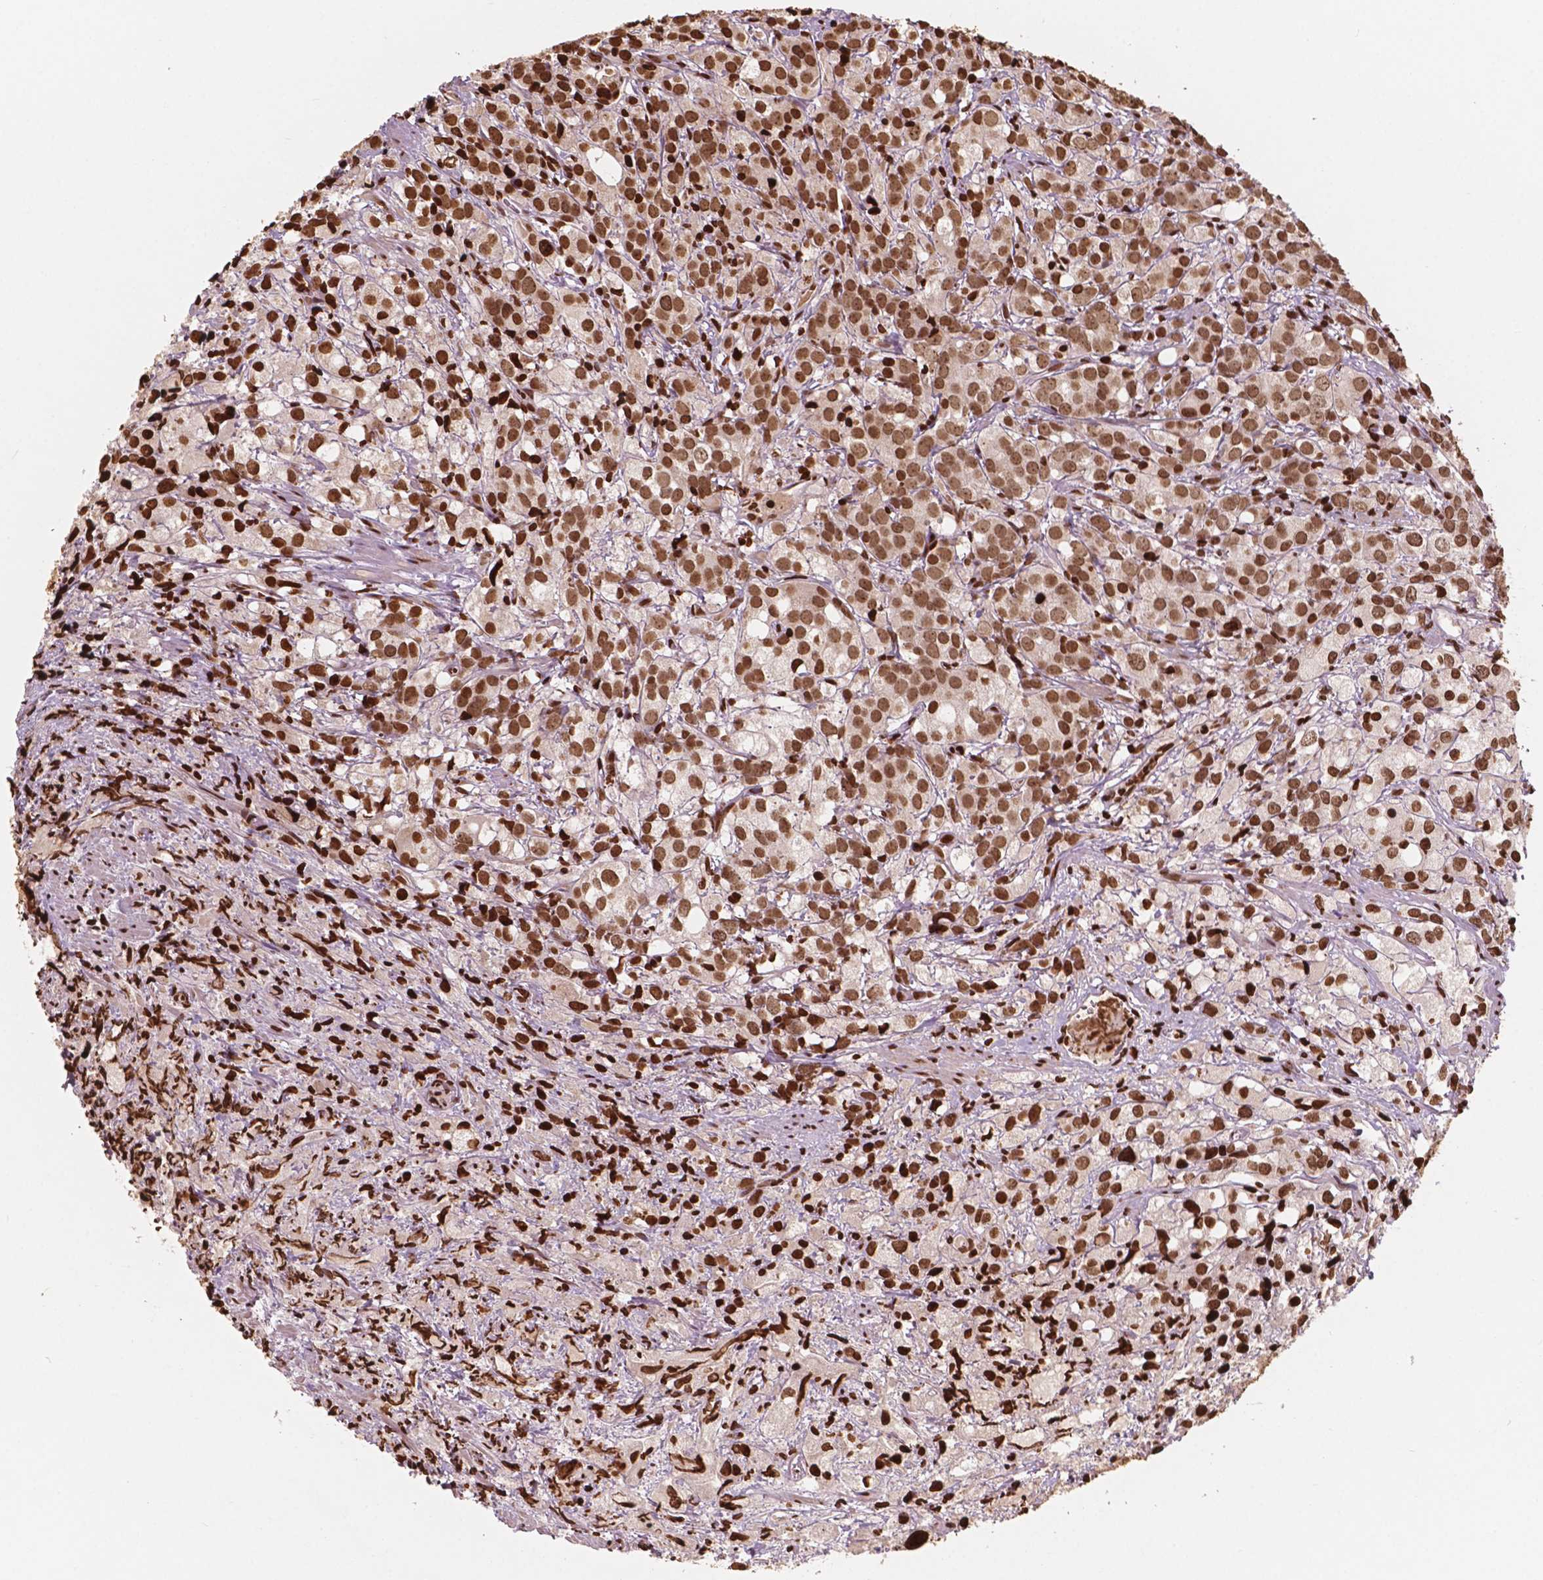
{"staining": {"intensity": "strong", "quantity": ">75%", "location": "nuclear"}, "tissue": "prostate cancer", "cell_type": "Tumor cells", "image_type": "cancer", "snomed": [{"axis": "morphology", "description": "Adenocarcinoma, High grade"}, {"axis": "topography", "description": "Prostate"}], "caption": "Protein analysis of adenocarcinoma (high-grade) (prostate) tissue exhibits strong nuclear staining in about >75% of tumor cells. The staining is performed using DAB brown chromogen to label protein expression. The nuclei are counter-stained blue using hematoxylin.", "gene": "H3C7", "patient": {"sex": "male", "age": 86}}